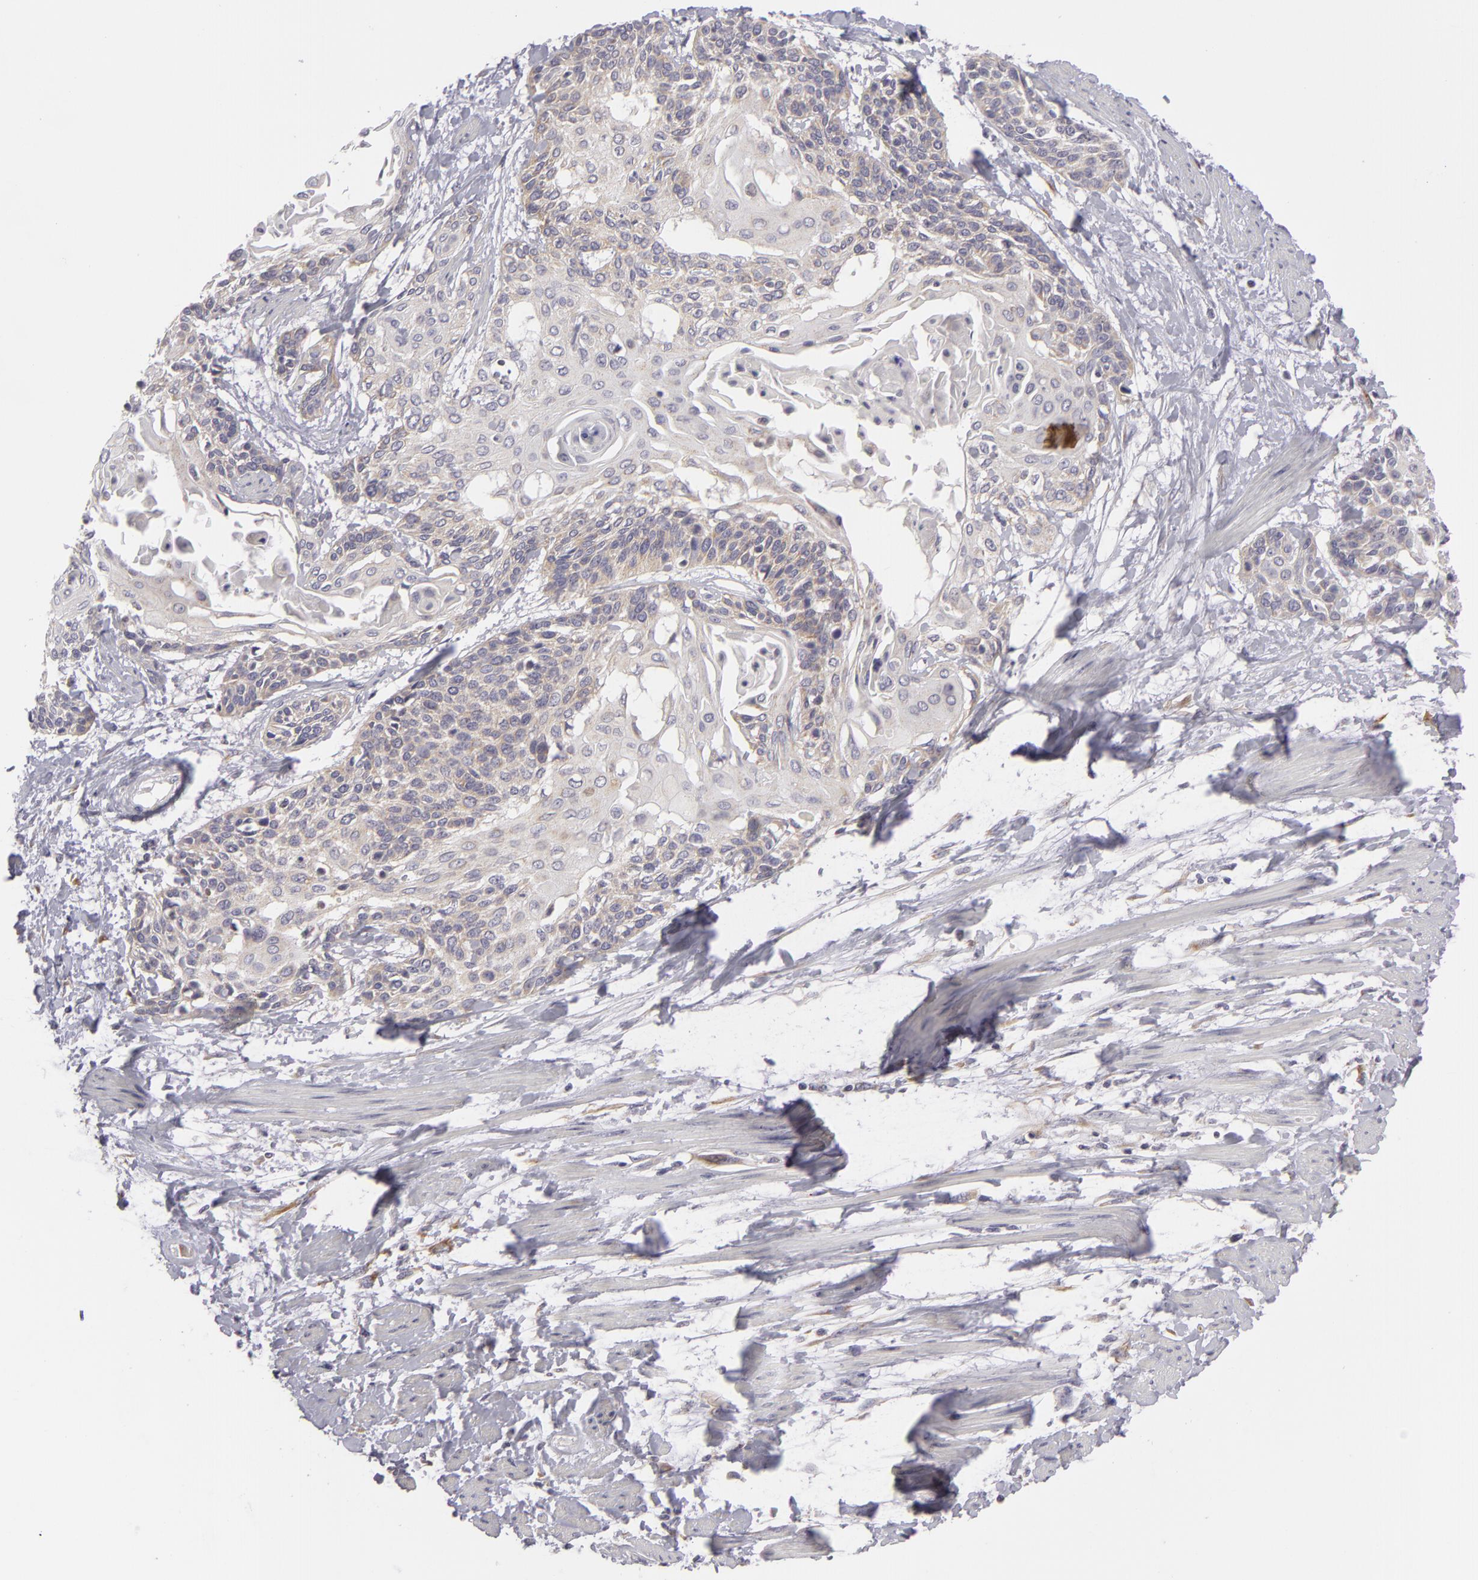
{"staining": {"intensity": "weak", "quantity": "25%-75%", "location": "cytoplasmic/membranous"}, "tissue": "cervical cancer", "cell_type": "Tumor cells", "image_type": "cancer", "snomed": [{"axis": "morphology", "description": "Squamous cell carcinoma, NOS"}, {"axis": "topography", "description": "Cervix"}], "caption": "High-power microscopy captured an IHC image of squamous cell carcinoma (cervical), revealing weak cytoplasmic/membranous expression in approximately 25%-75% of tumor cells.", "gene": "ATP2B3", "patient": {"sex": "female", "age": 57}}